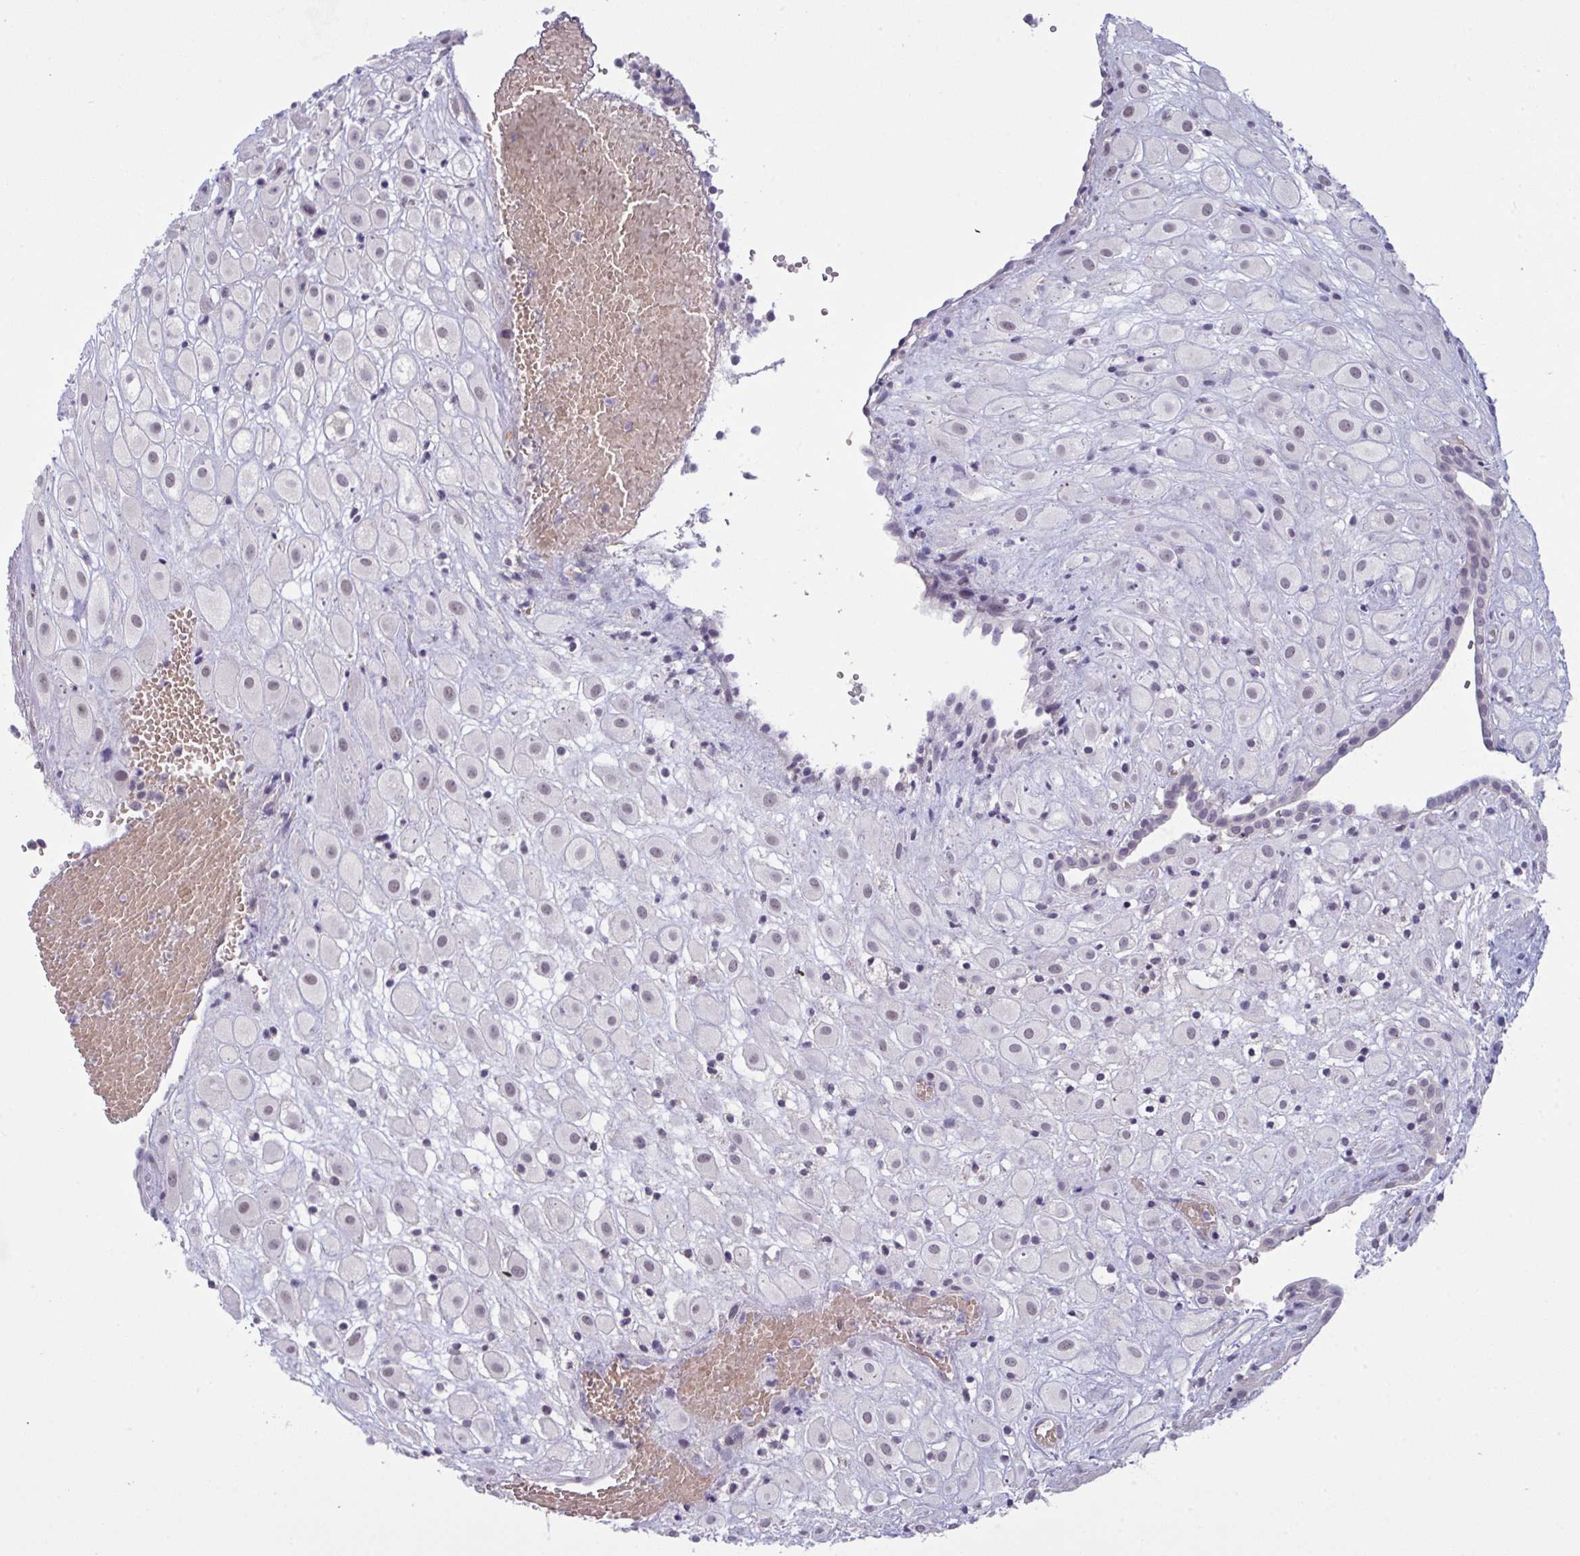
{"staining": {"intensity": "weak", "quantity": "<25%", "location": "nuclear"}, "tissue": "placenta", "cell_type": "Decidual cells", "image_type": "normal", "snomed": [{"axis": "morphology", "description": "Normal tissue, NOS"}, {"axis": "topography", "description": "Placenta"}], "caption": "This is an IHC image of normal placenta. There is no expression in decidual cells.", "gene": "ZNF784", "patient": {"sex": "female", "age": 24}}